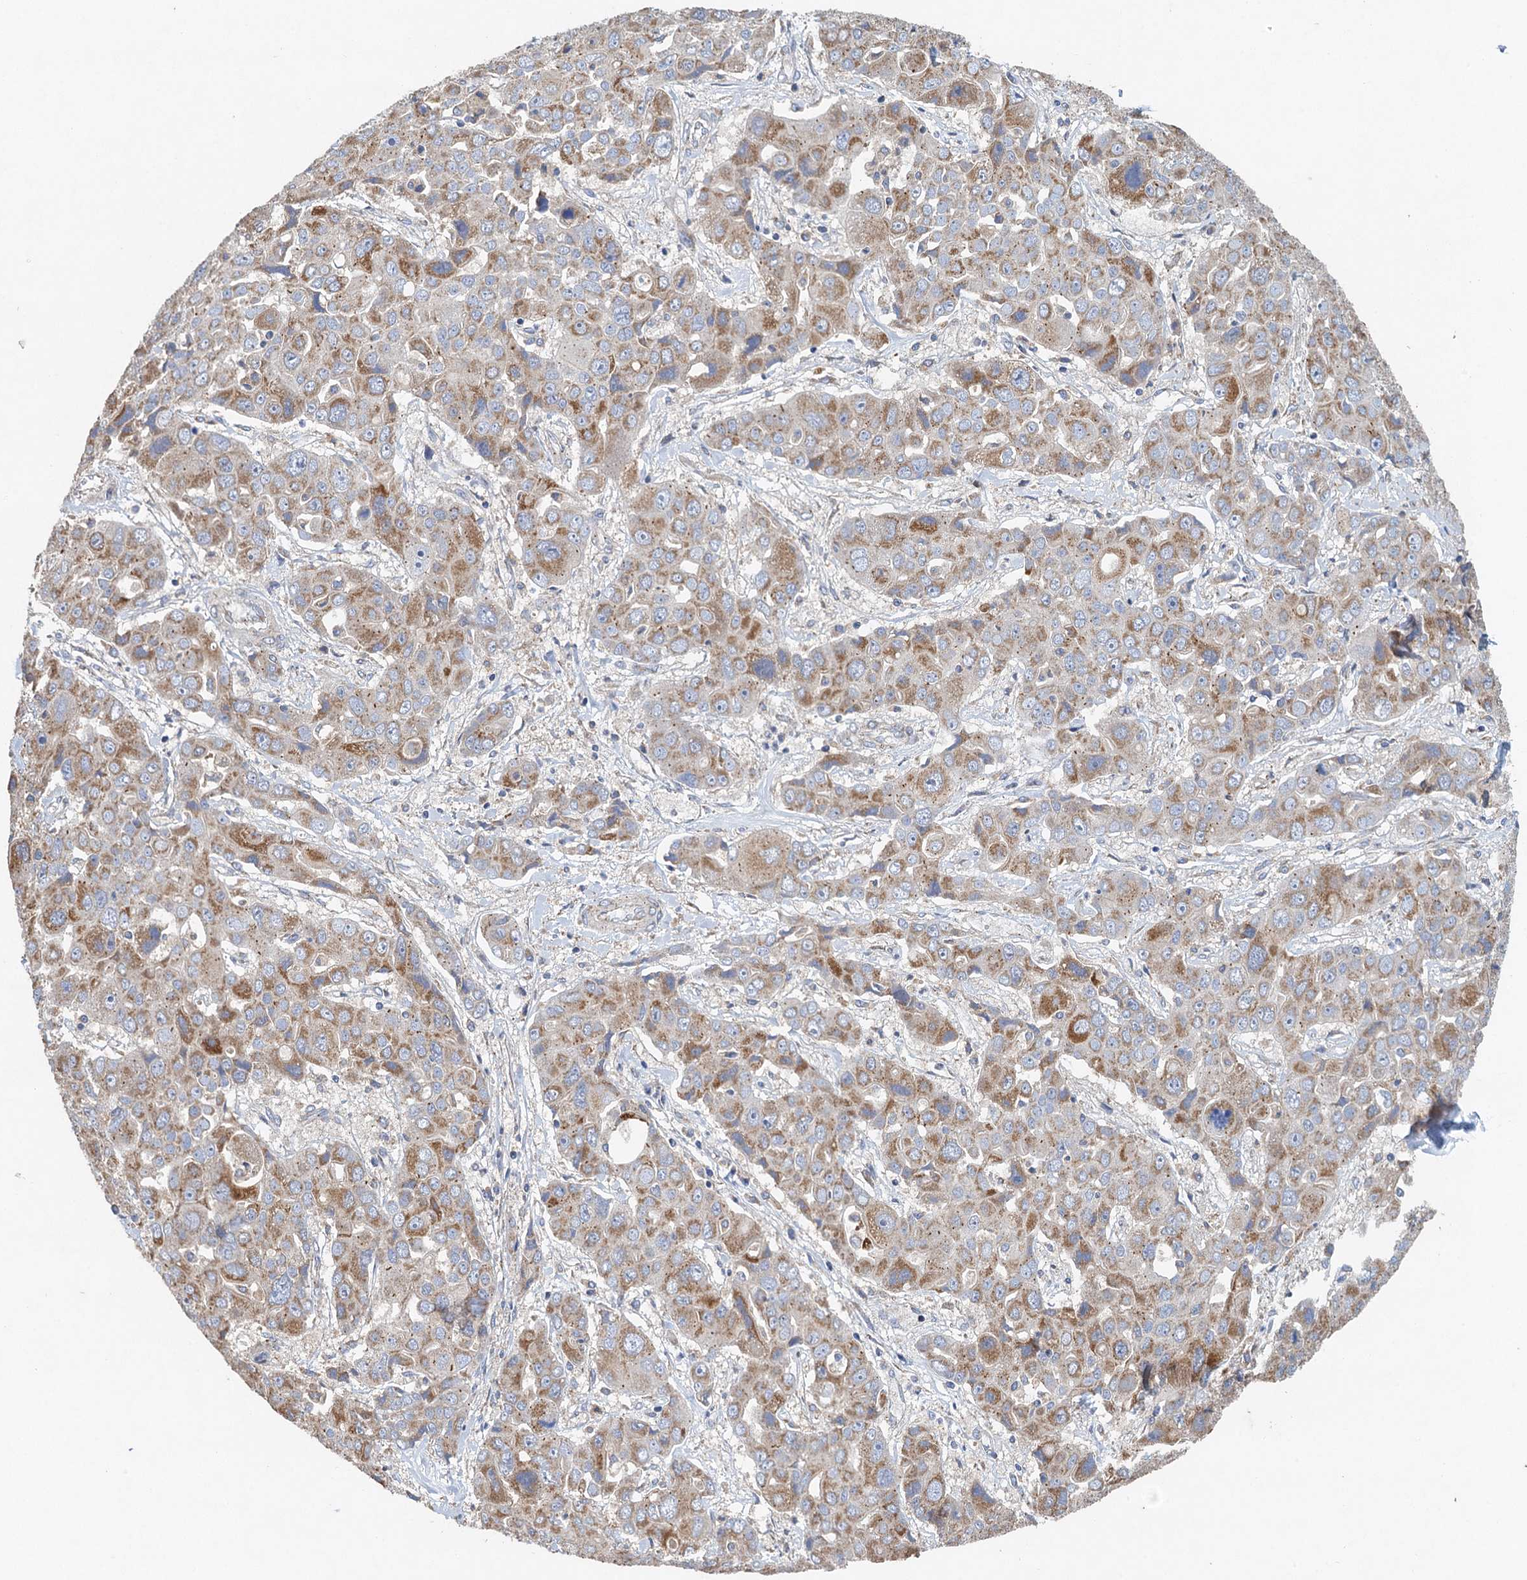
{"staining": {"intensity": "moderate", "quantity": "25%-75%", "location": "cytoplasmic/membranous"}, "tissue": "liver cancer", "cell_type": "Tumor cells", "image_type": "cancer", "snomed": [{"axis": "morphology", "description": "Cholangiocarcinoma"}, {"axis": "topography", "description": "Liver"}], "caption": "Approximately 25%-75% of tumor cells in liver cancer (cholangiocarcinoma) demonstrate moderate cytoplasmic/membranous protein staining as visualized by brown immunohistochemical staining.", "gene": "BCS1L", "patient": {"sex": "male", "age": 67}}